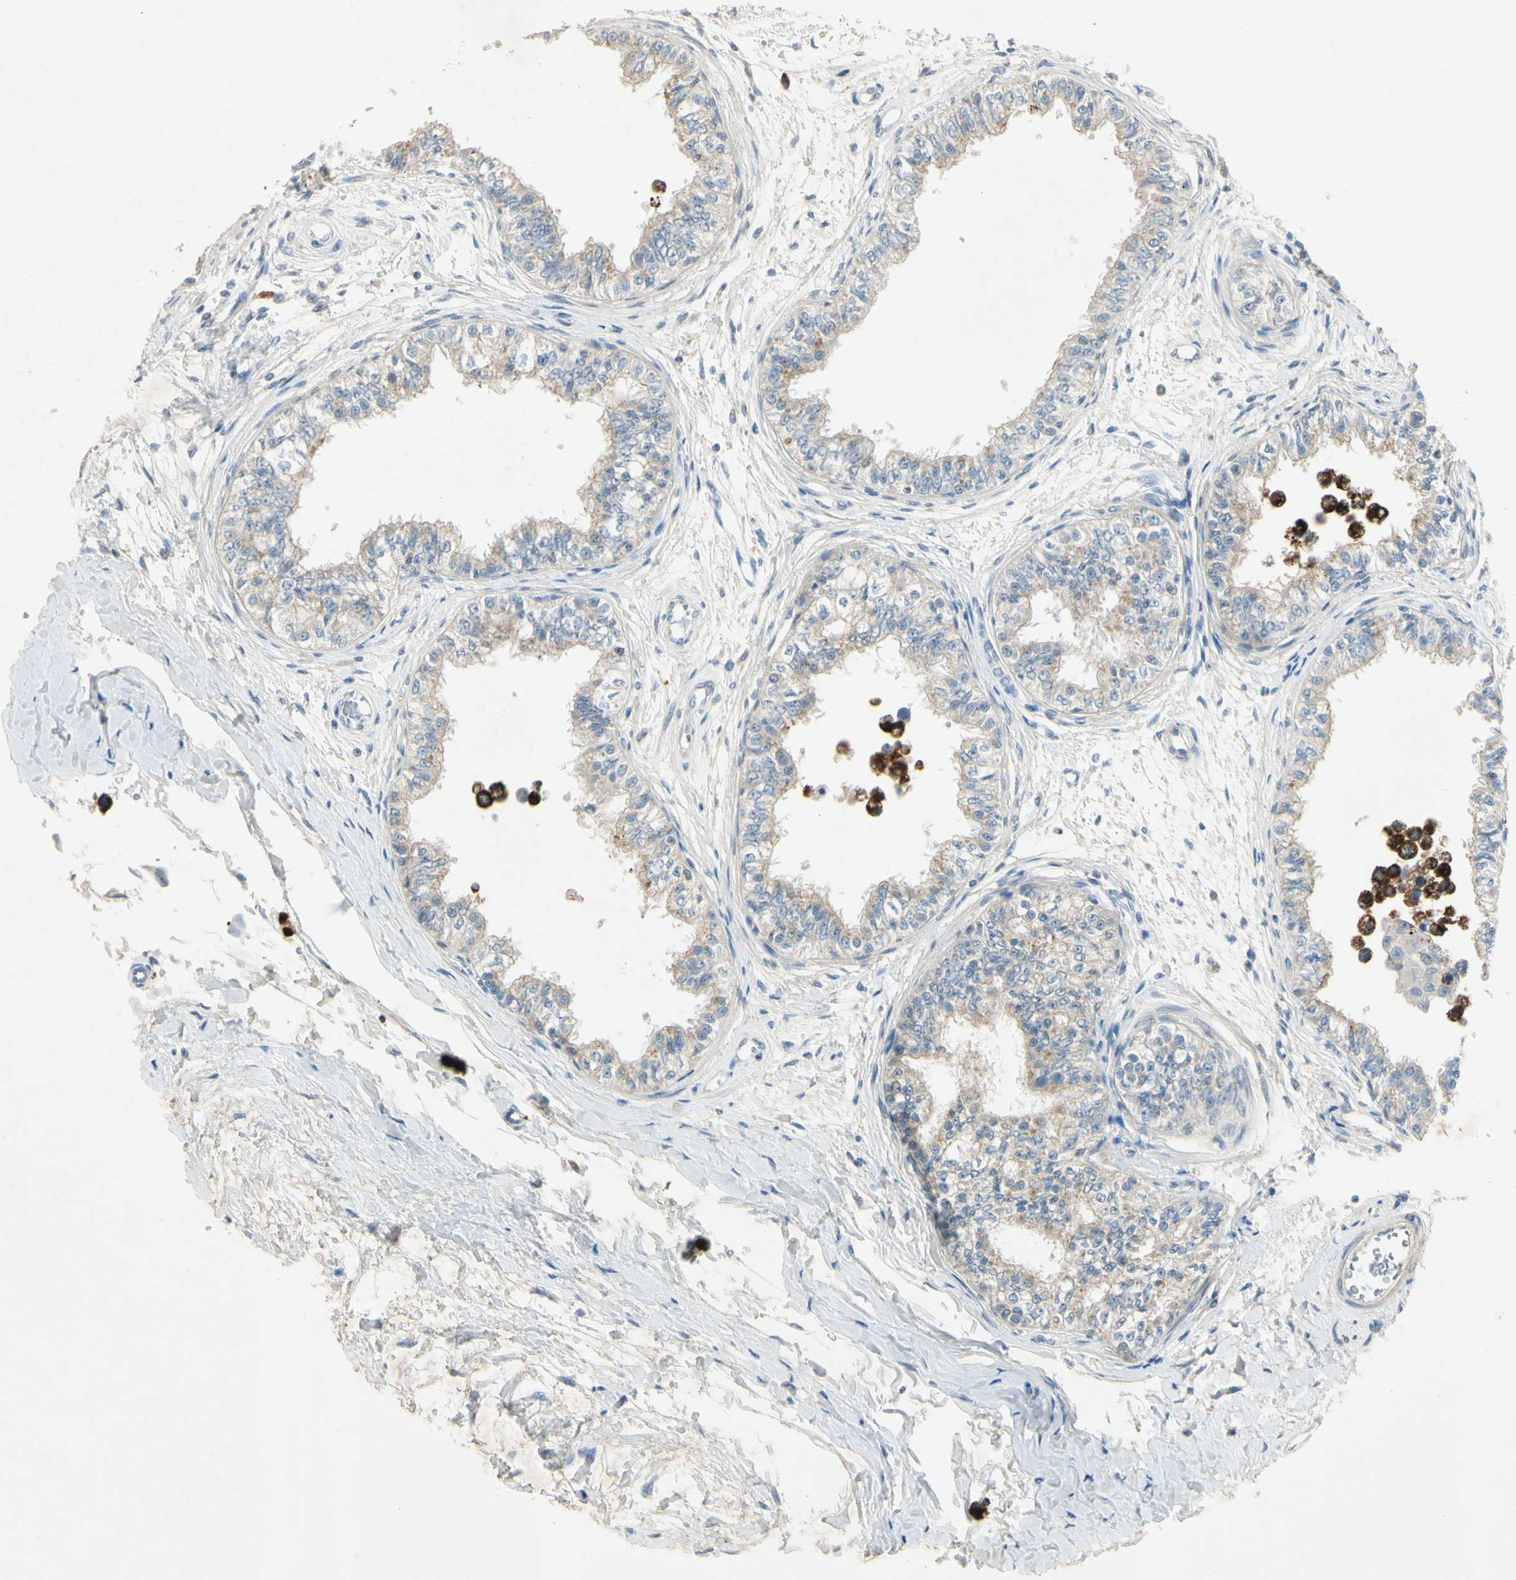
{"staining": {"intensity": "moderate", "quantity": ">75%", "location": "cytoplasmic/membranous"}, "tissue": "epididymis", "cell_type": "Glandular cells", "image_type": "normal", "snomed": [{"axis": "morphology", "description": "Normal tissue, NOS"}, {"axis": "morphology", "description": "Adenocarcinoma, metastatic, NOS"}, {"axis": "topography", "description": "Testis"}, {"axis": "topography", "description": "Epididymis"}], "caption": "This micrograph reveals immunohistochemistry (IHC) staining of unremarkable human epididymis, with medium moderate cytoplasmic/membranous expression in about >75% of glandular cells.", "gene": "AATK", "patient": {"sex": "male", "age": 26}}